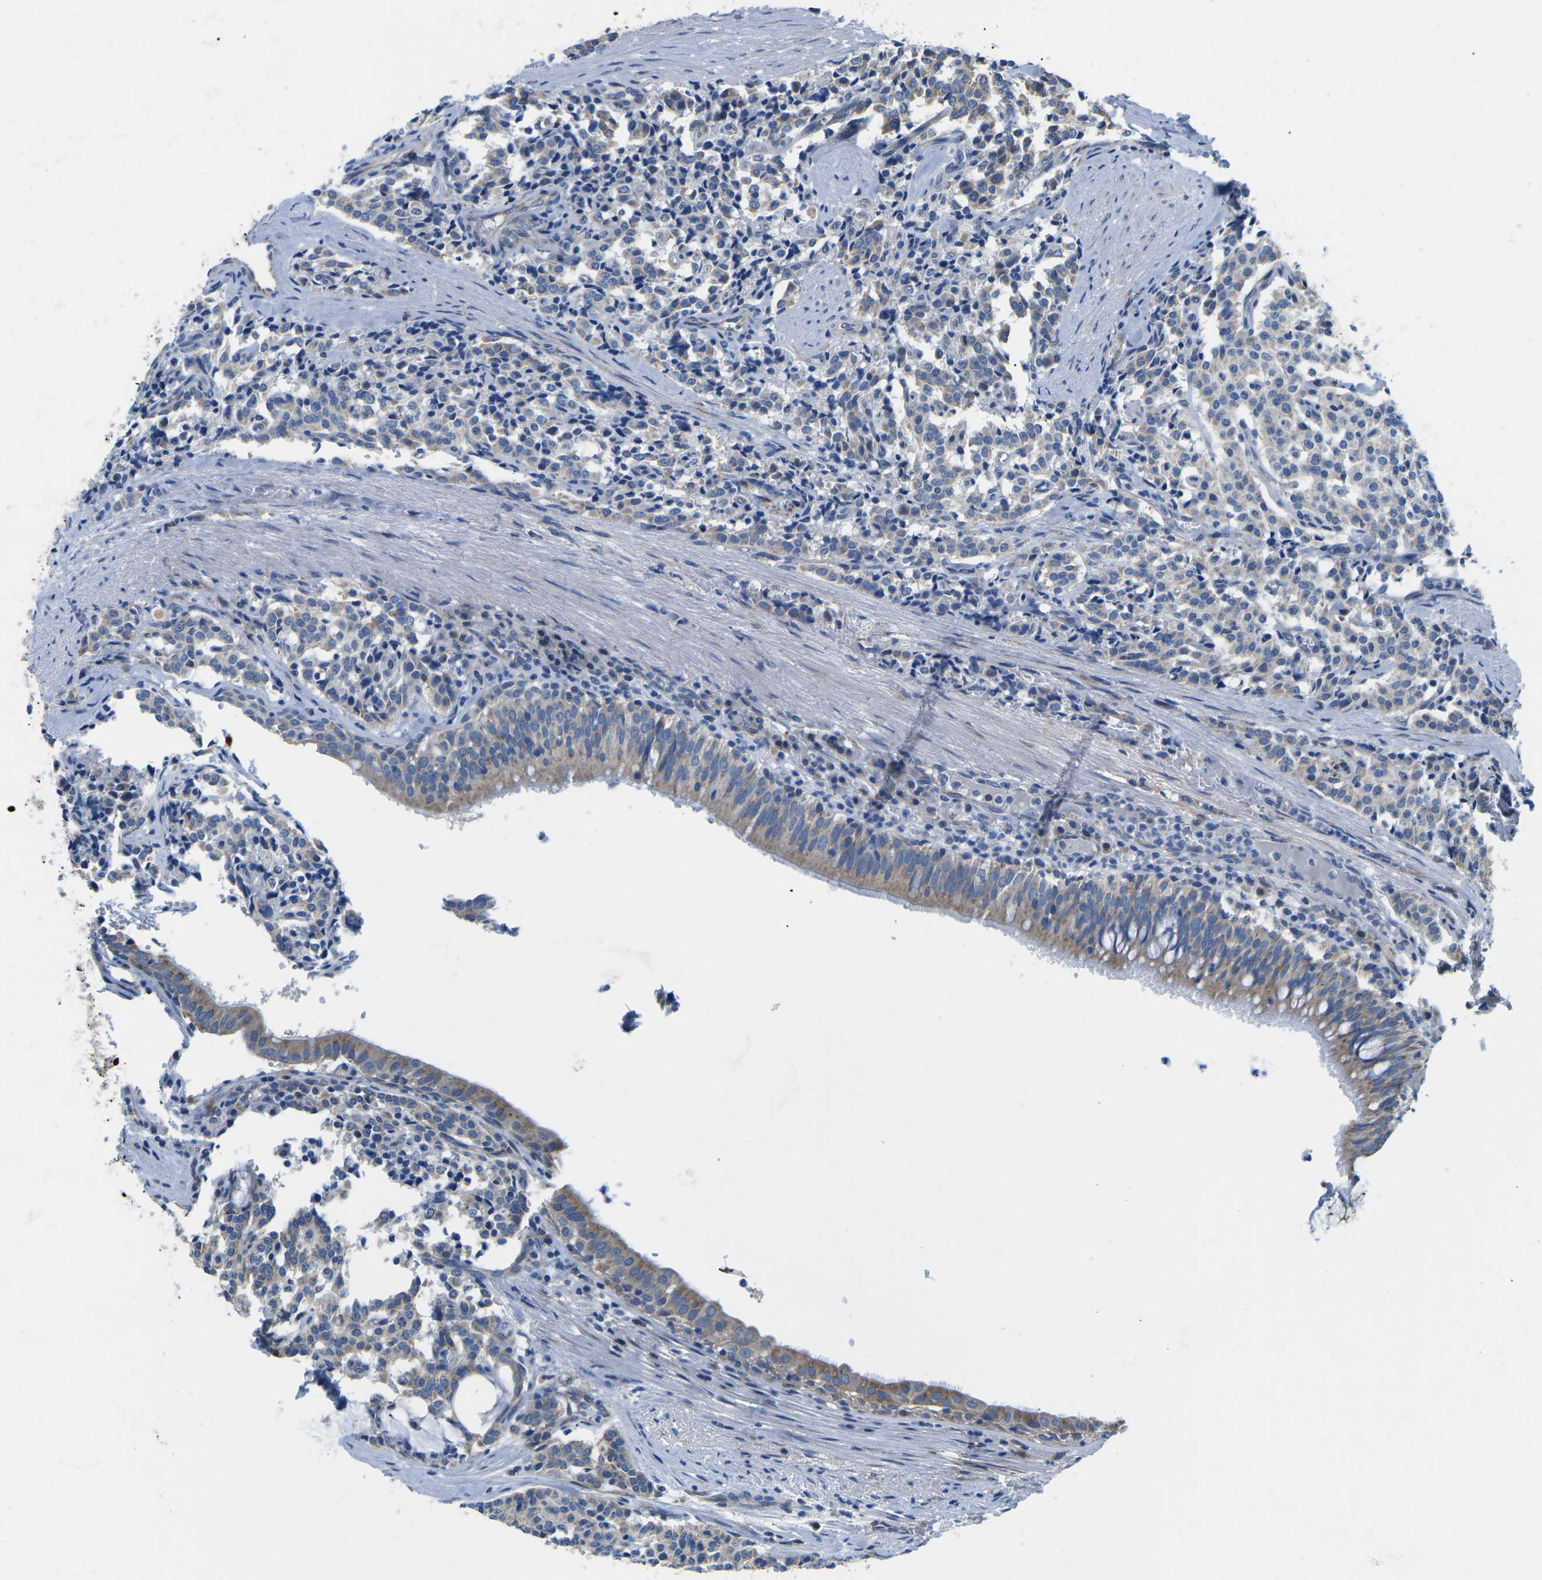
{"staining": {"intensity": "weak", "quantity": "<25%", "location": "cytoplasmic/membranous"}, "tissue": "carcinoid", "cell_type": "Tumor cells", "image_type": "cancer", "snomed": [{"axis": "morphology", "description": "Carcinoid, malignant, NOS"}, {"axis": "topography", "description": "Lung"}], "caption": "The histopathology image reveals no significant staining in tumor cells of carcinoid.", "gene": "TMEFF2", "patient": {"sex": "male", "age": 30}}